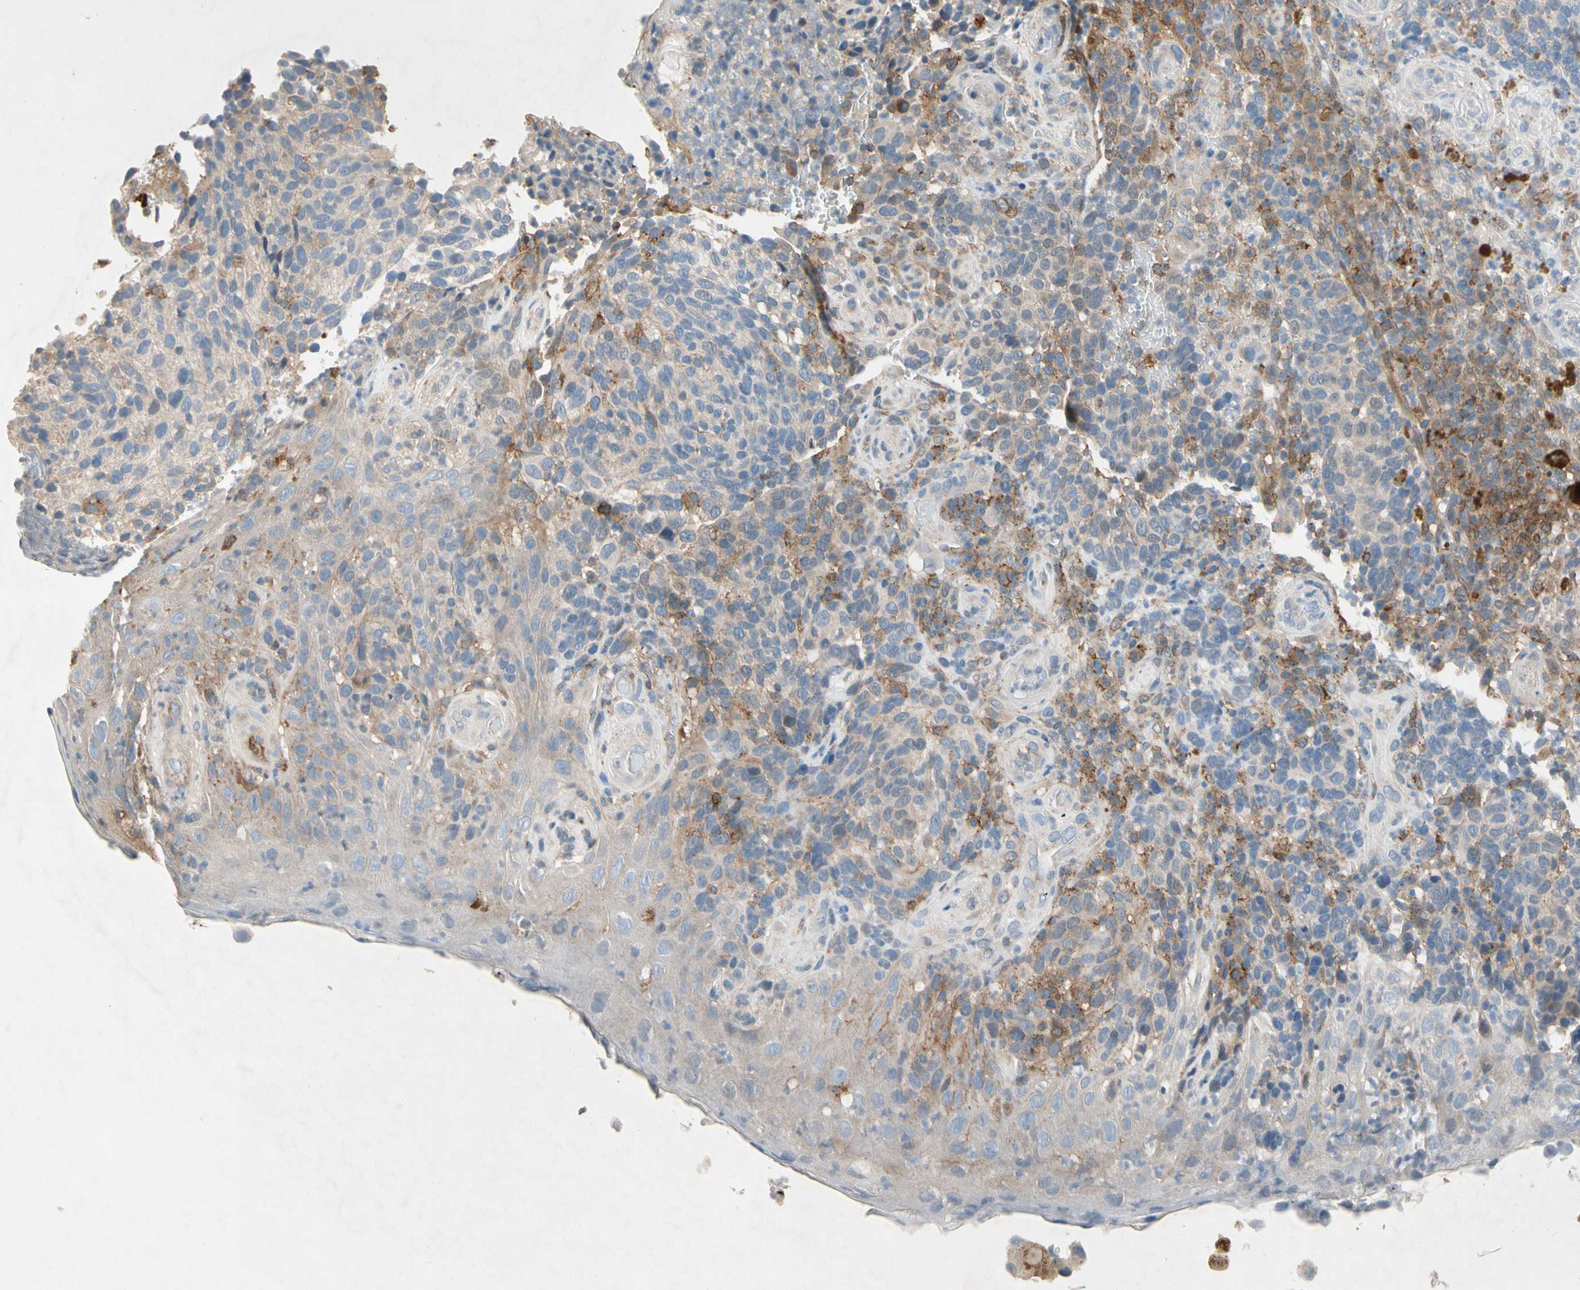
{"staining": {"intensity": "moderate", "quantity": "25%-75%", "location": "cytoplasmic/membranous"}, "tissue": "melanoma", "cell_type": "Tumor cells", "image_type": "cancer", "snomed": [{"axis": "morphology", "description": "Malignant melanoma, NOS"}, {"axis": "topography", "description": "Skin"}], "caption": "Human melanoma stained with a brown dye shows moderate cytoplasmic/membranous positive positivity in about 25%-75% of tumor cells.", "gene": "NDFIP2", "patient": {"sex": "female", "age": 73}}